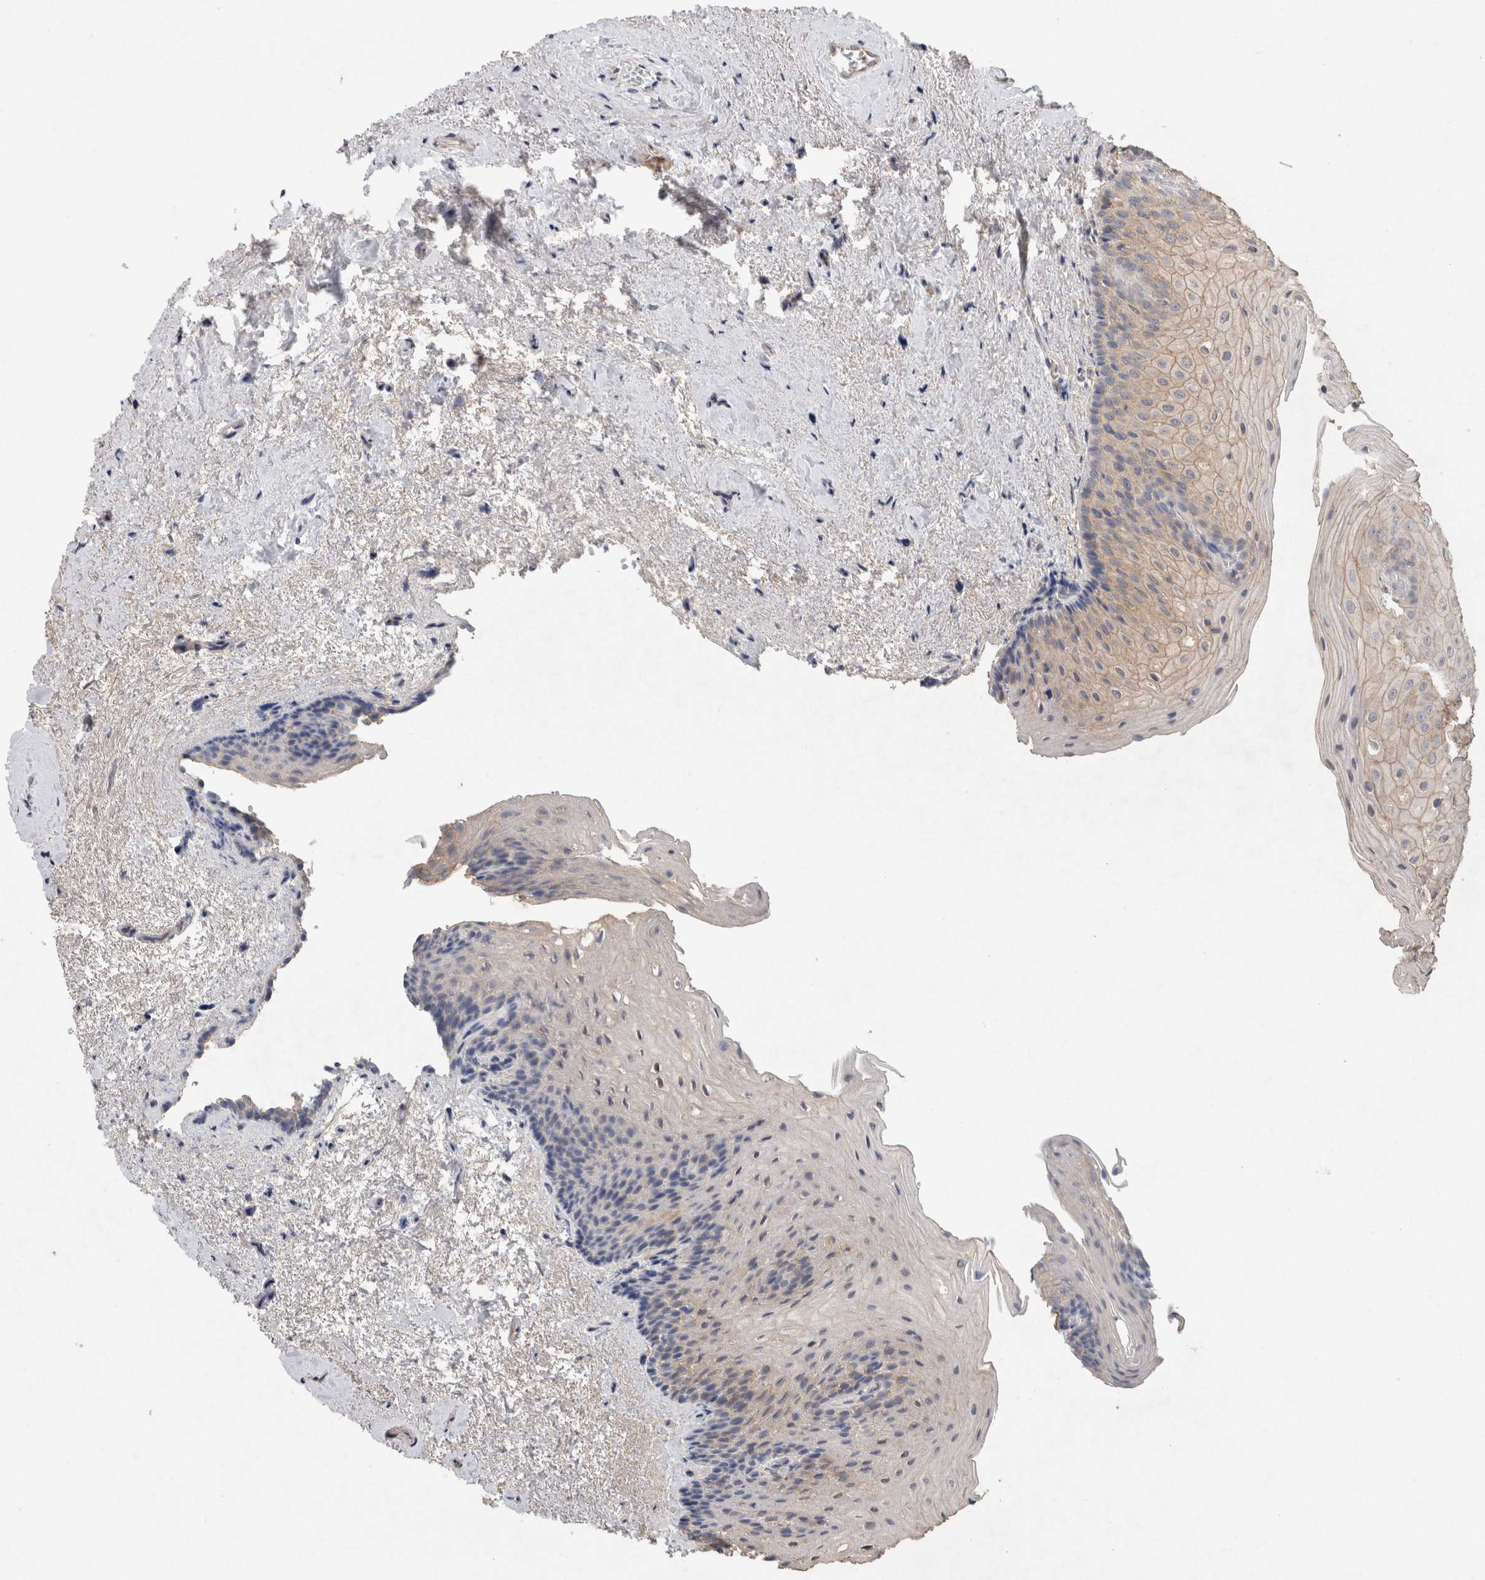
{"staining": {"intensity": "moderate", "quantity": "25%-75%", "location": "cytoplasmic/membranous"}, "tissue": "urinary bladder", "cell_type": "Urothelial cells", "image_type": "normal", "snomed": [{"axis": "morphology", "description": "Normal tissue, NOS"}, {"axis": "topography", "description": "Urinary bladder"}], "caption": "Immunohistochemical staining of normal urinary bladder shows 25%-75% levels of moderate cytoplasmic/membranous protein positivity in about 25%-75% of urothelial cells.", "gene": "RAB14", "patient": {"sex": "female", "age": 67}}